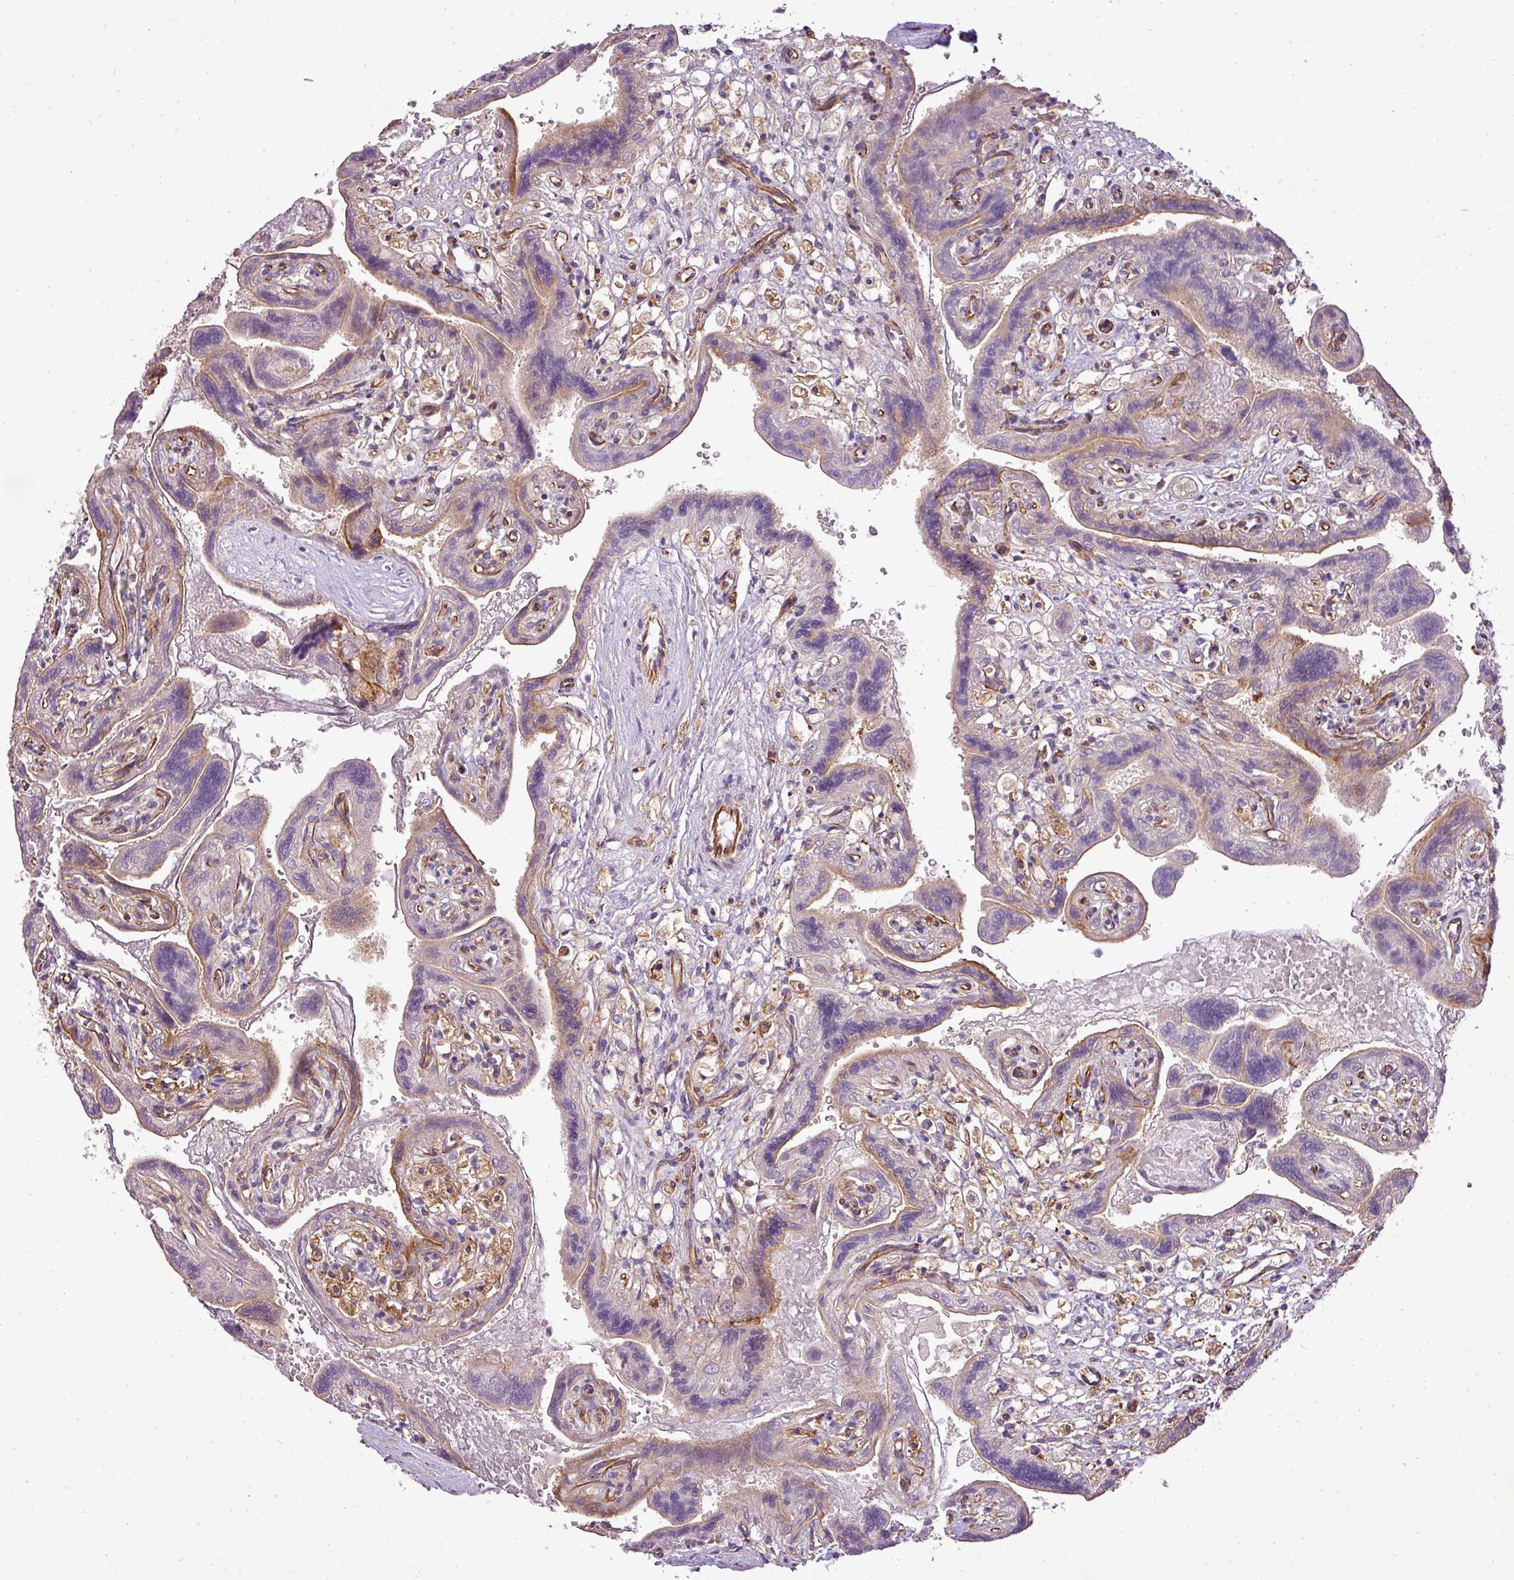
{"staining": {"intensity": "weak", "quantity": "<25%", "location": "cytoplasmic/membranous"}, "tissue": "placenta", "cell_type": "Decidual cells", "image_type": "normal", "snomed": [{"axis": "morphology", "description": "Normal tissue, NOS"}, {"axis": "topography", "description": "Placenta"}], "caption": "A high-resolution histopathology image shows immunohistochemistry (IHC) staining of normal placenta, which shows no significant positivity in decidual cells.", "gene": "PDRG1", "patient": {"sex": "female", "age": 37}}